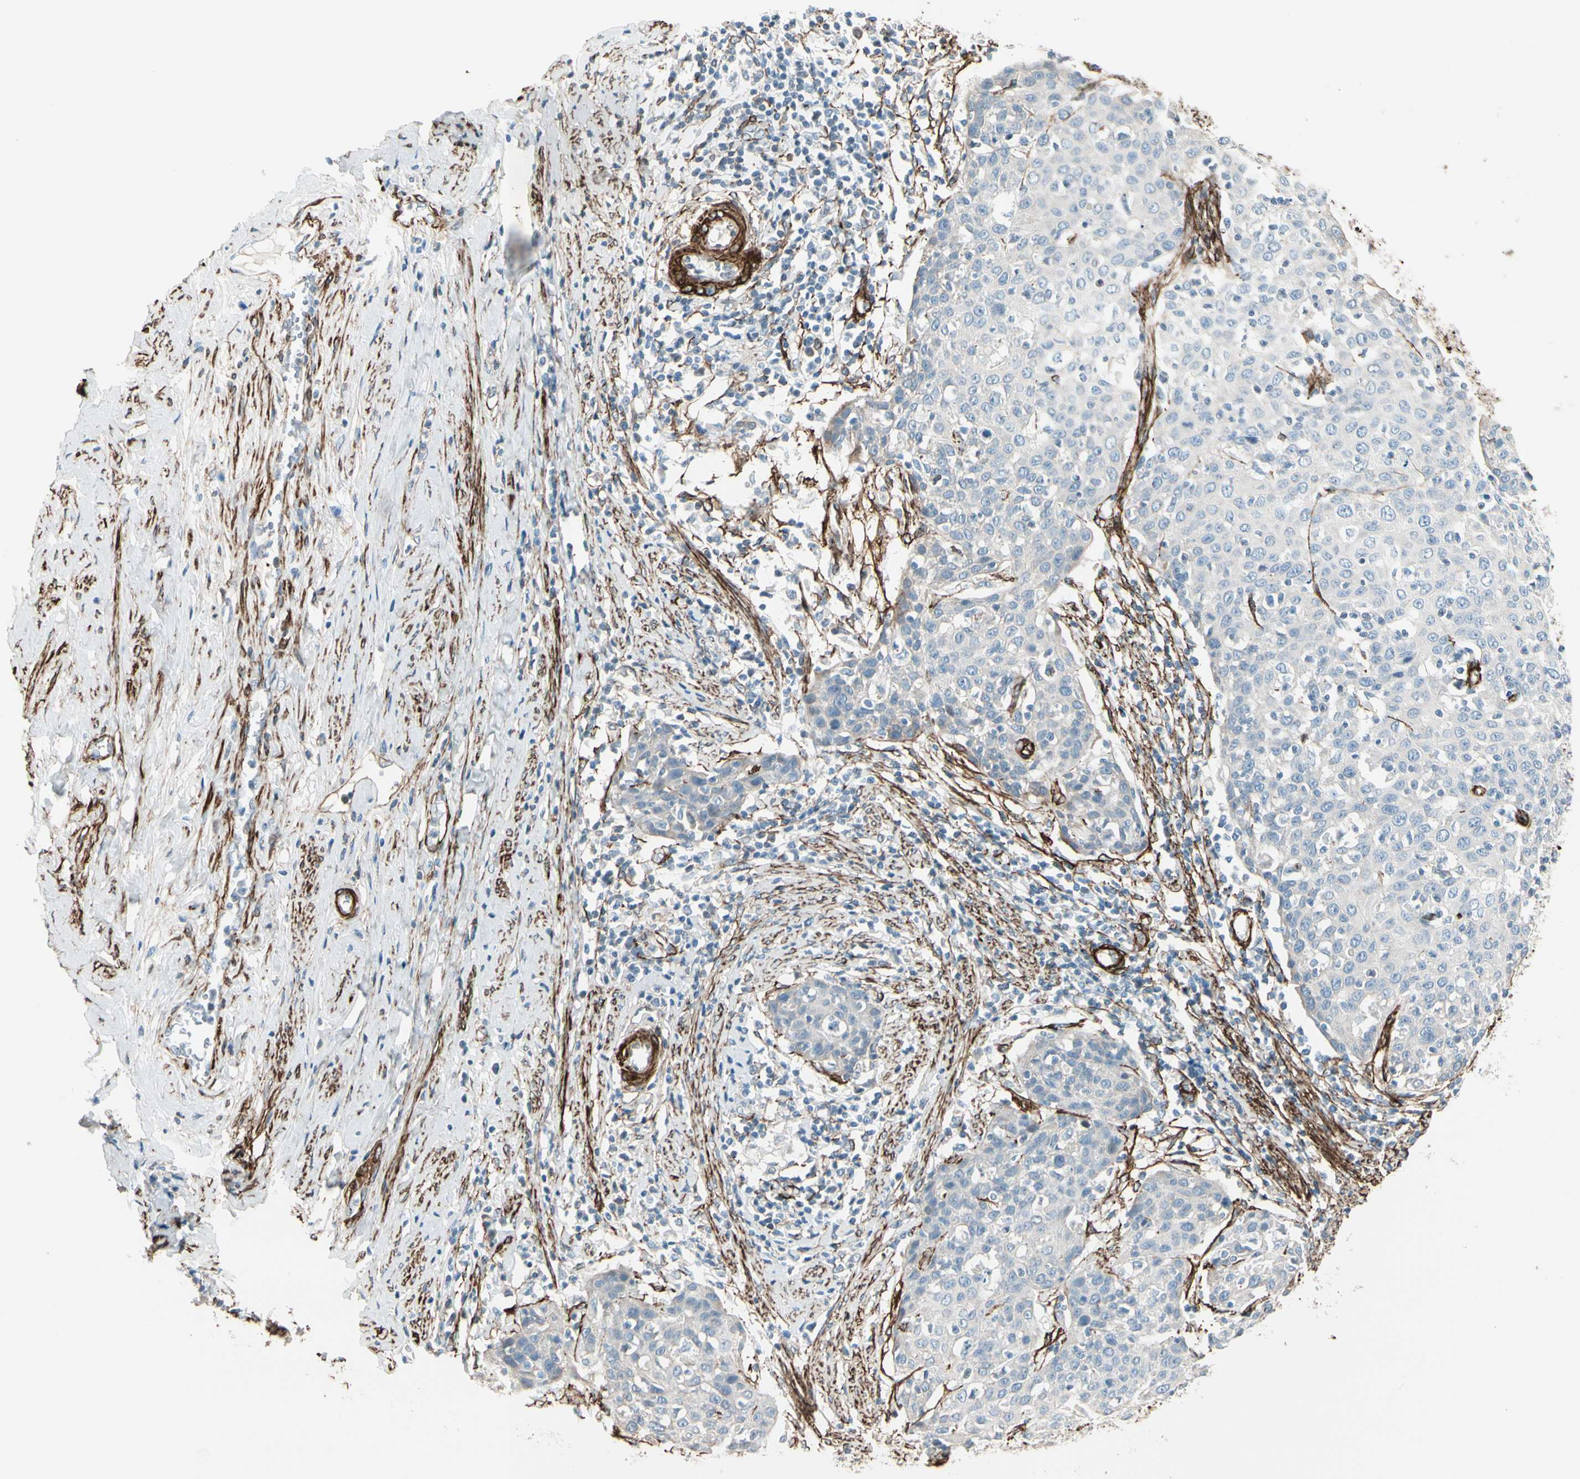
{"staining": {"intensity": "negative", "quantity": "none", "location": "none"}, "tissue": "cervical cancer", "cell_type": "Tumor cells", "image_type": "cancer", "snomed": [{"axis": "morphology", "description": "Squamous cell carcinoma, NOS"}, {"axis": "topography", "description": "Cervix"}], "caption": "Immunohistochemistry histopathology image of cervical squamous cell carcinoma stained for a protein (brown), which shows no staining in tumor cells.", "gene": "CALD1", "patient": {"sex": "female", "age": 38}}